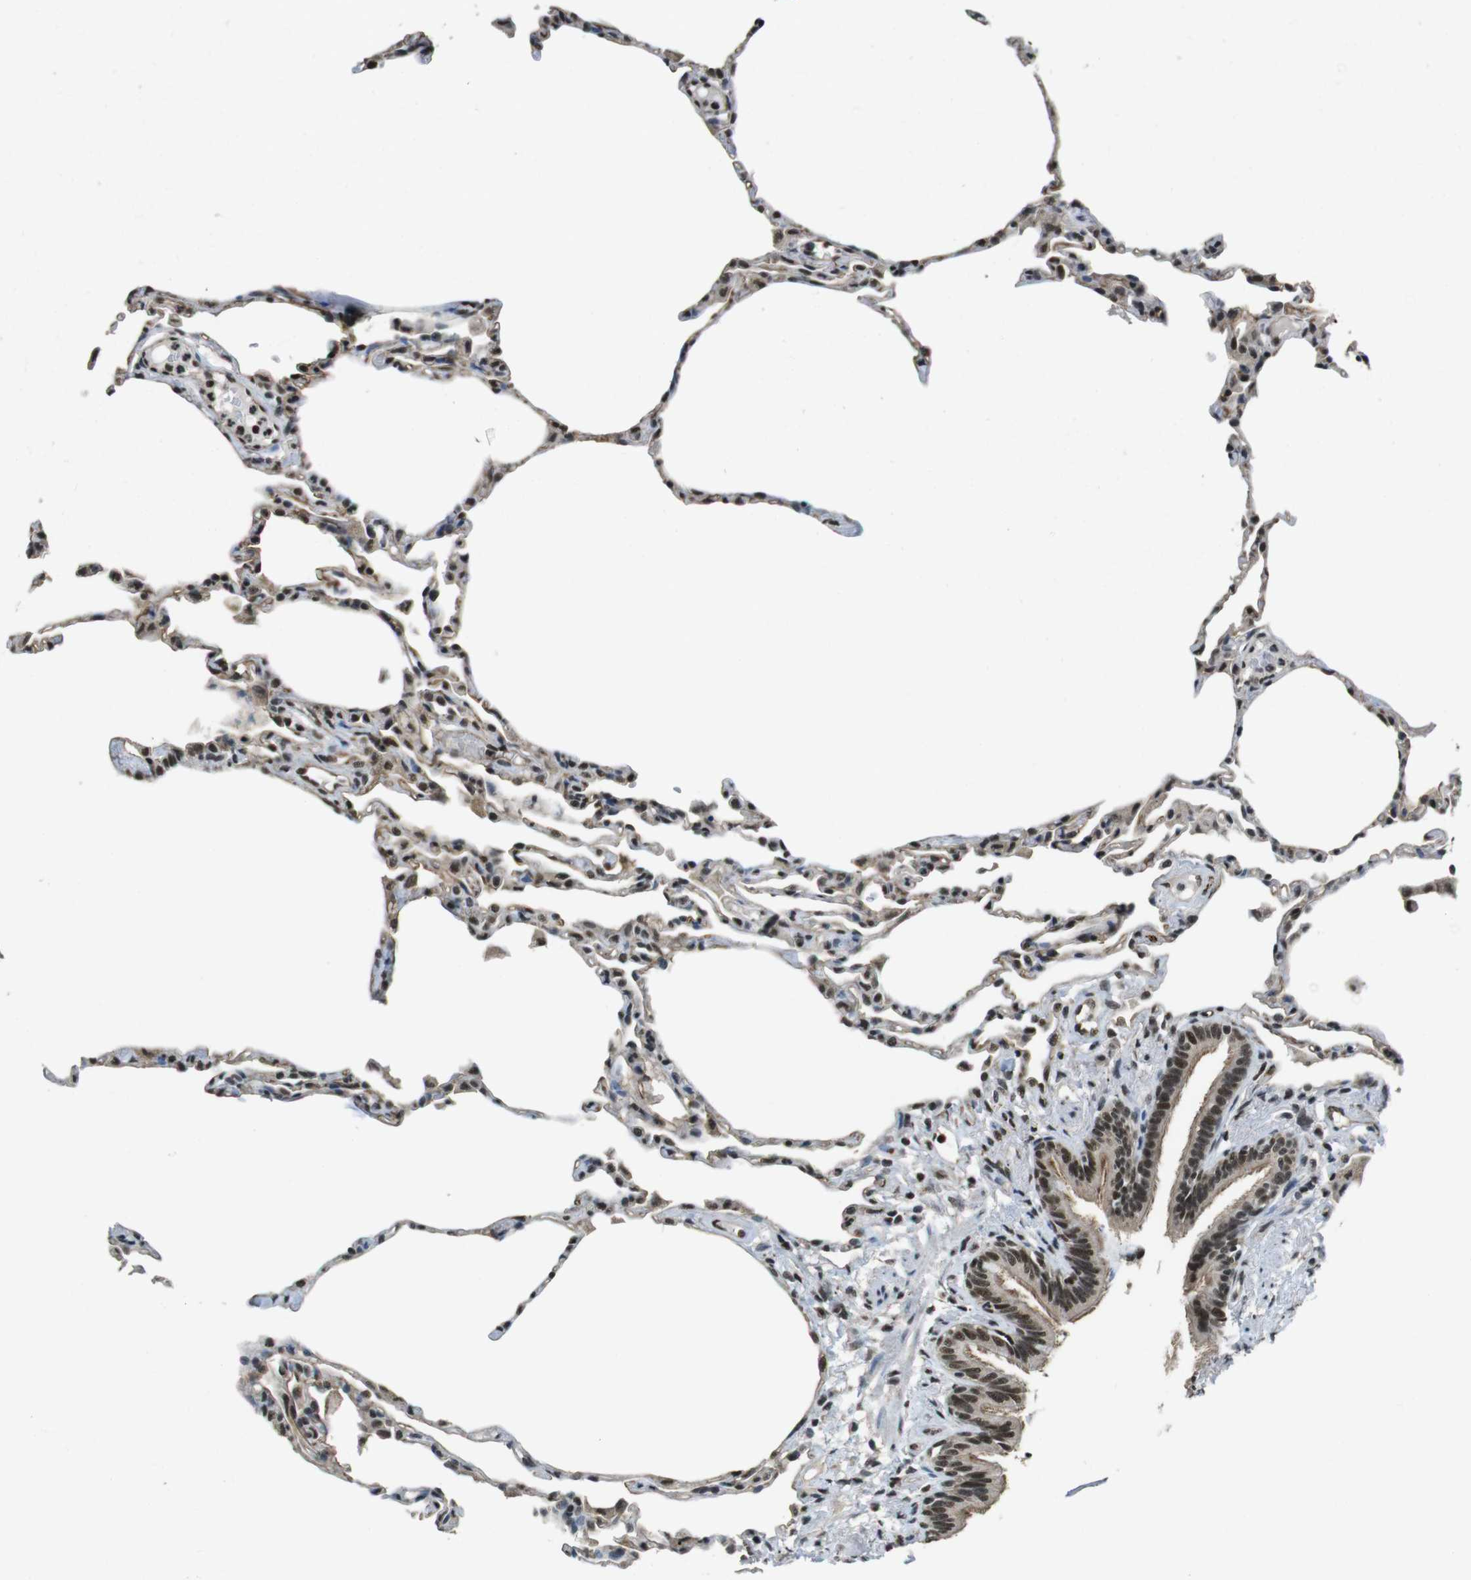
{"staining": {"intensity": "moderate", "quantity": ">75%", "location": "nuclear"}, "tissue": "lung", "cell_type": "Alveolar cells", "image_type": "normal", "snomed": [{"axis": "morphology", "description": "Normal tissue, NOS"}, {"axis": "topography", "description": "Lung"}], "caption": "This histopathology image shows normal lung stained with immunohistochemistry to label a protein in brown. The nuclear of alveolar cells show moderate positivity for the protein. Nuclei are counter-stained blue.", "gene": "CSNK2B", "patient": {"sex": "female", "age": 49}}